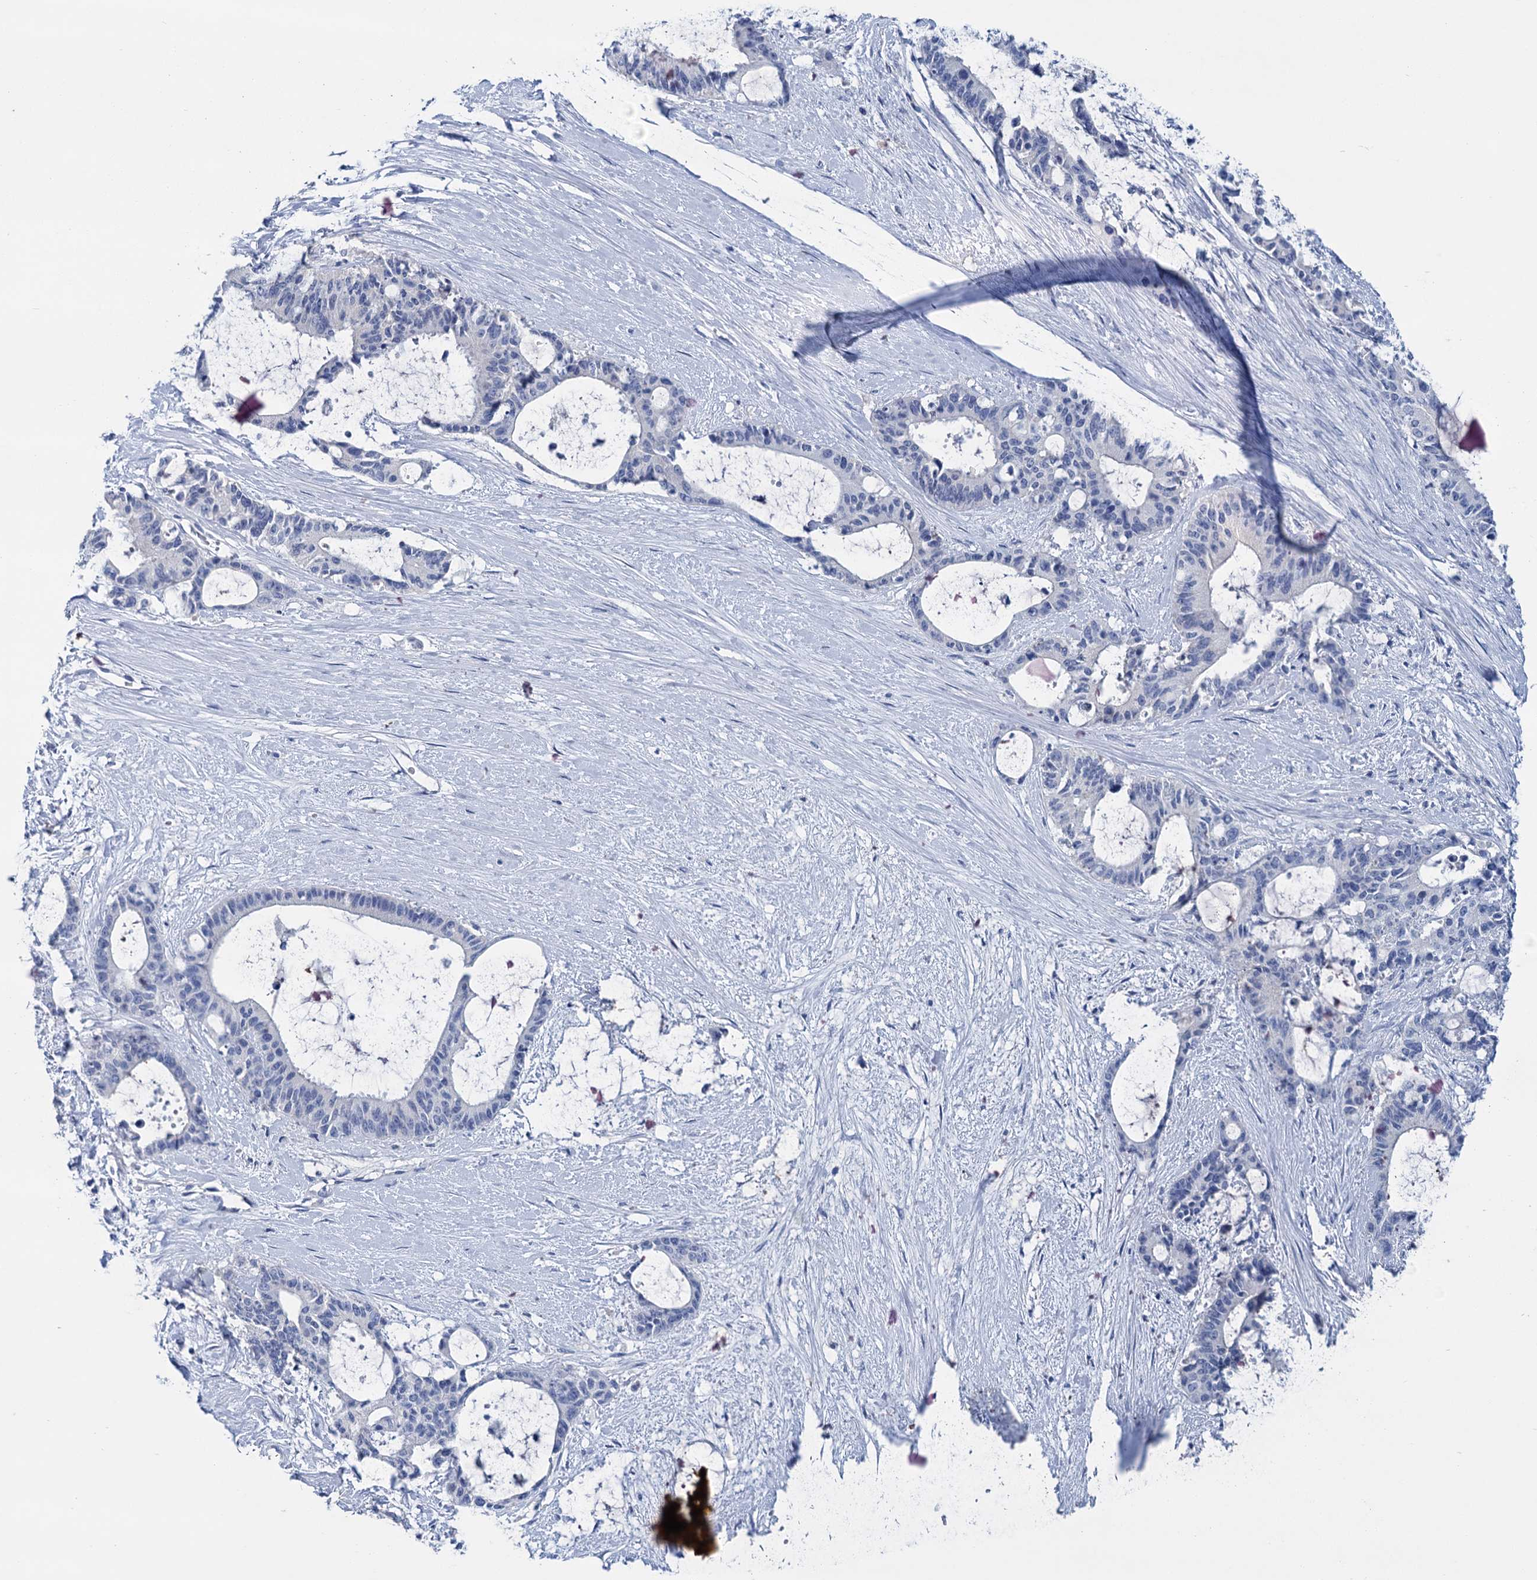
{"staining": {"intensity": "negative", "quantity": "none", "location": "none"}, "tissue": "liver cancer", "cell_type": "Tumor cells", "image_type": "cancer", "snomed": [{"axis": "morphology", "description": "Normal tissue, NOS"}, {"axis": "morphology", "description": "Cholangiocarcinoma"}, {"axis": "topography", "description": "Liver"}, {"axis": "topography", "description": "Peripheral nerve tissue"}], "caption": "Tumor cells show no significant staining in cholangiocarcinoma (liver).", "gene": "MYOZ3", "patient": {"sex": "female", "age": 73}}